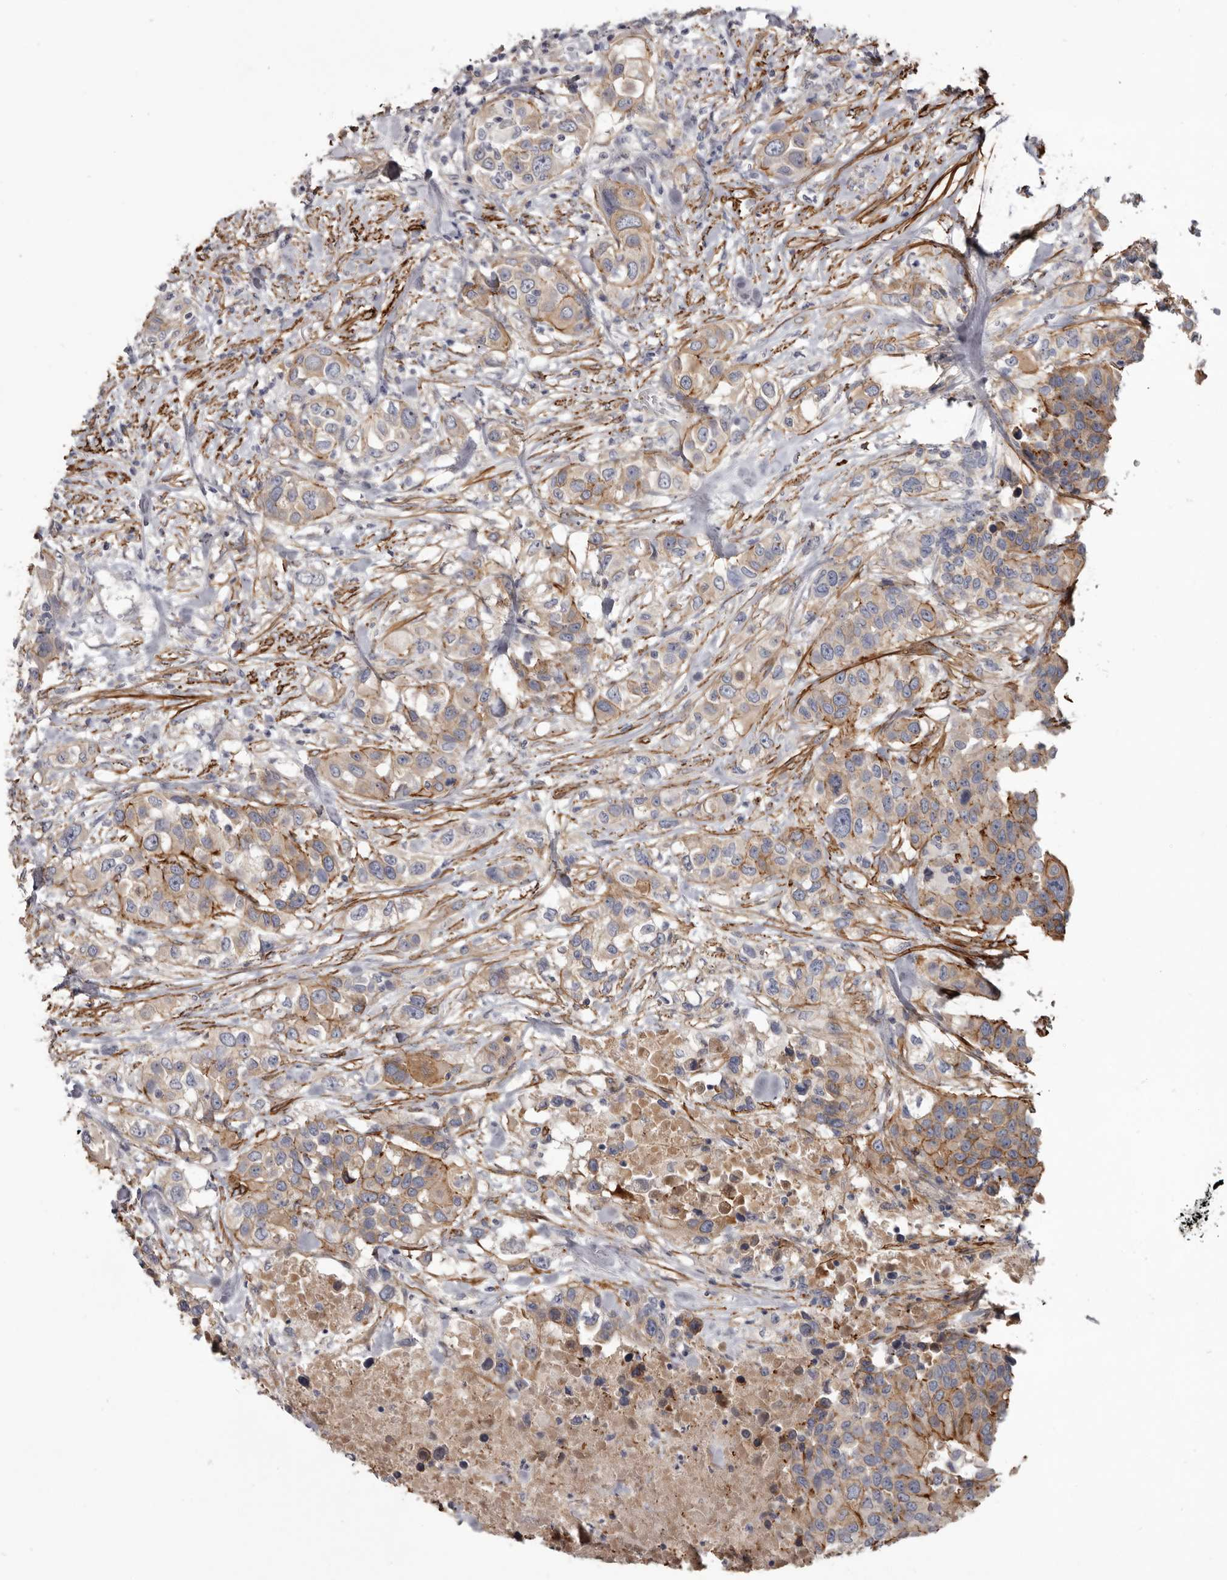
{"staining": {"intensity": "moderate", "quantity": "25%-75%", "location": "cytoplasmic/membranous"}, "tissue": "urothelial cancer", "cell_type": "Tumor cells", "image_type": "cancer", "snomed": [{"axis": "morphology", "description": "Urothelial carcinoma, High grade"}, {"axis": "topography", "description": "Urinary bladder"}], "caption": "Immunohistochemical staining of urothelial cancer displays moderate cytoplasmic/membranous protein staining in approximately 25%-75% of tumor cells.", "gene": "CGN", "patient": {"sex": "female", "age": 80}}